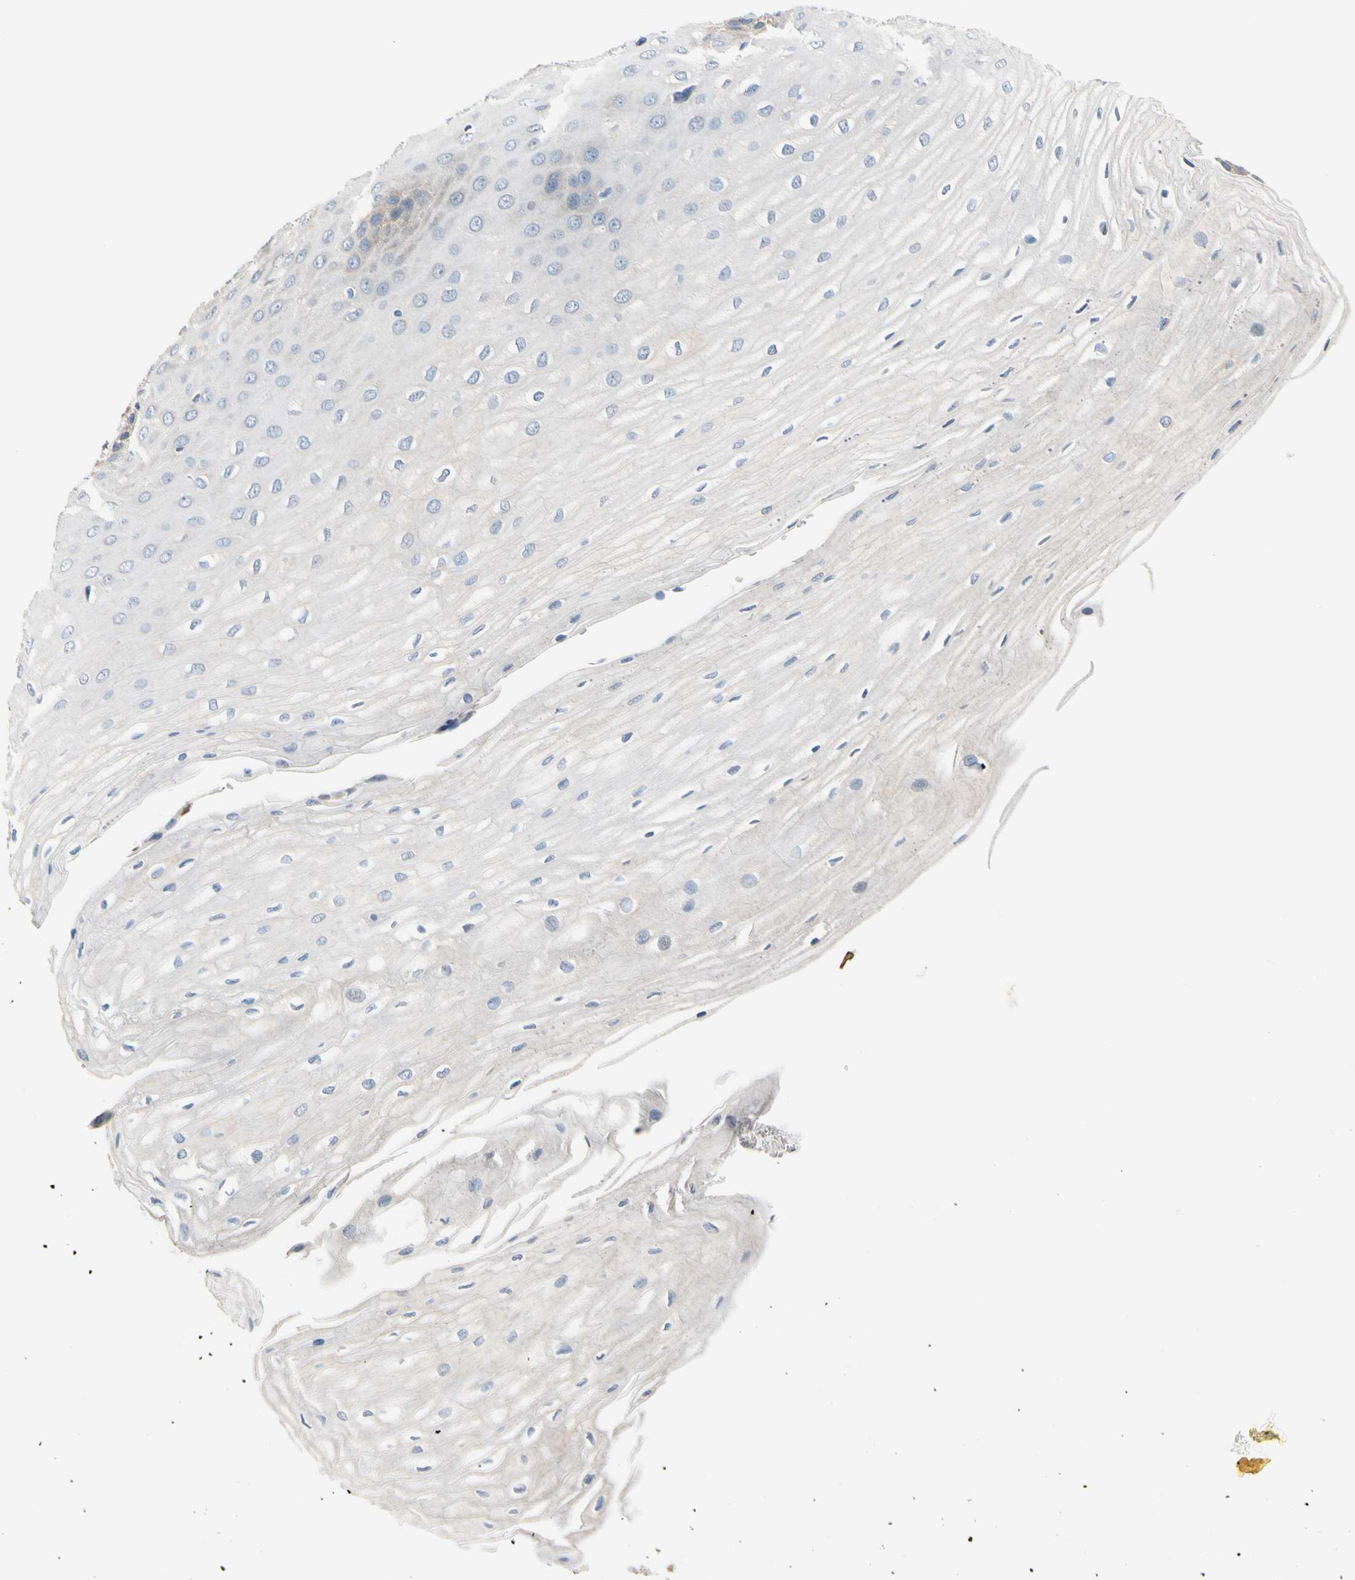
{"staining": {"intensity": "weak", "quantity": "<25%", "location": "cytoplasmic/membranous"}, "tissue": "esophagus", "cell_type": "Squamous epithelial cells", "image_type": "normal", "snomed": [{"axis": "morphology", "description": "Normal tissue, NOS"}, {"axis": "morphology", "description": "Squamous cell carcinoma, NOS"}, {"axis": "topography", "description": "Esophagus"}], "caption": "High power microscopy micrograph of an immunohistochemistry histopathology image of normal esophagus, revealing no significant staining in squamous epithelial cells. Nuclei are stained in blue.", "gene": "NFASC", "patient": {"sex": "male", "age": 65}}